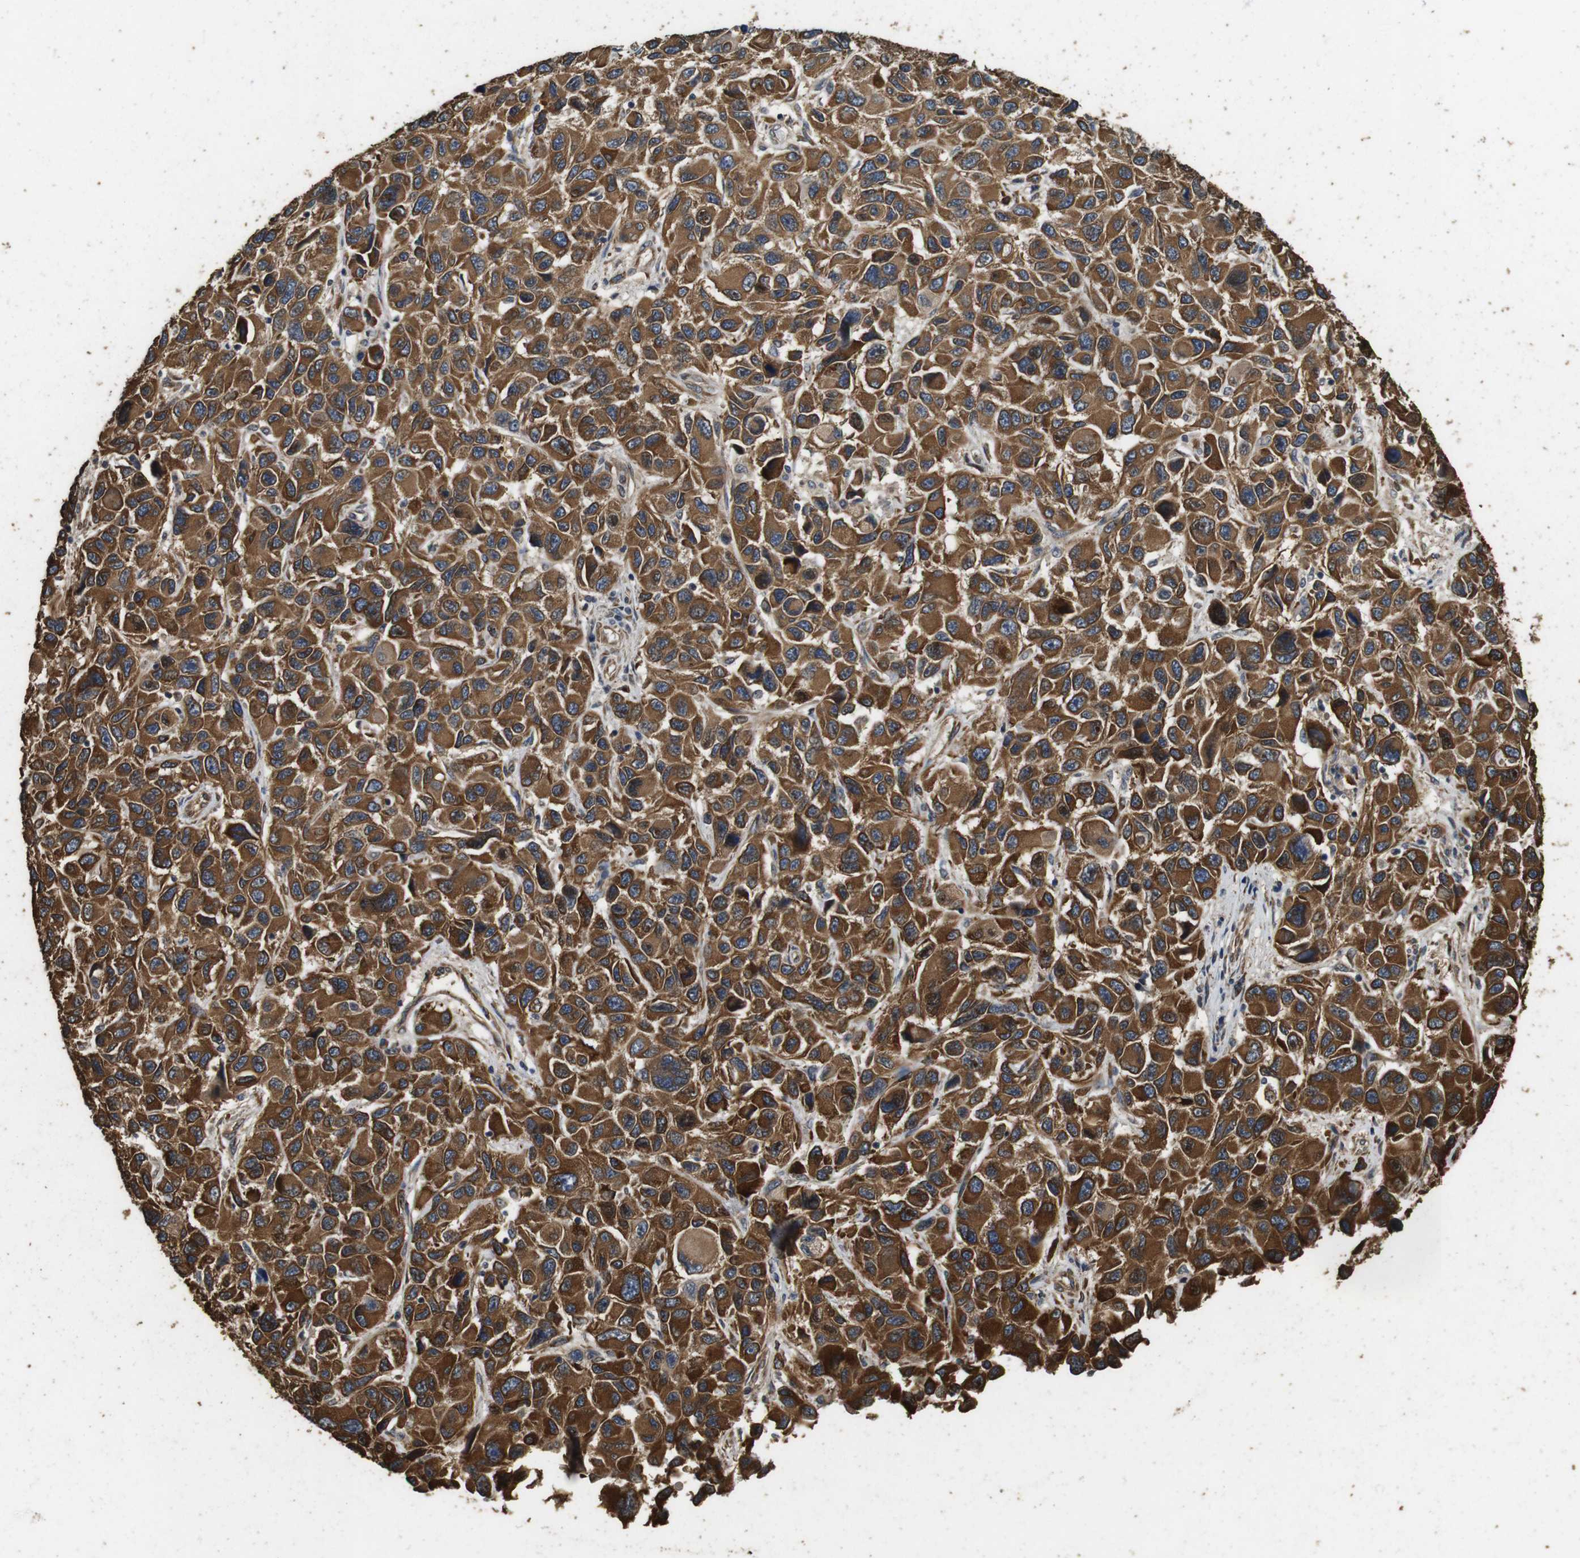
{"staining": {"intensity": "strong", "quantity": ">75%", "location": "cytoplasmic/membranous"}, "tissue": "melanoma", "cell_type": "Tumor cells", "image_type": "cancer", "snomed": [{"axis": "morphology", "description": "Malignant melanoma, NOS"}, {"axis": "topography", "description": "Skin"}], "caption": "Malignant melanoma tissue reveals strong cytoplasmic/membranous expression in approximately >75% of tumor cells, visualized by immunohistochemistry.", "gene": "CNPY4", "patient": {"sex": "male", "age": 53}}